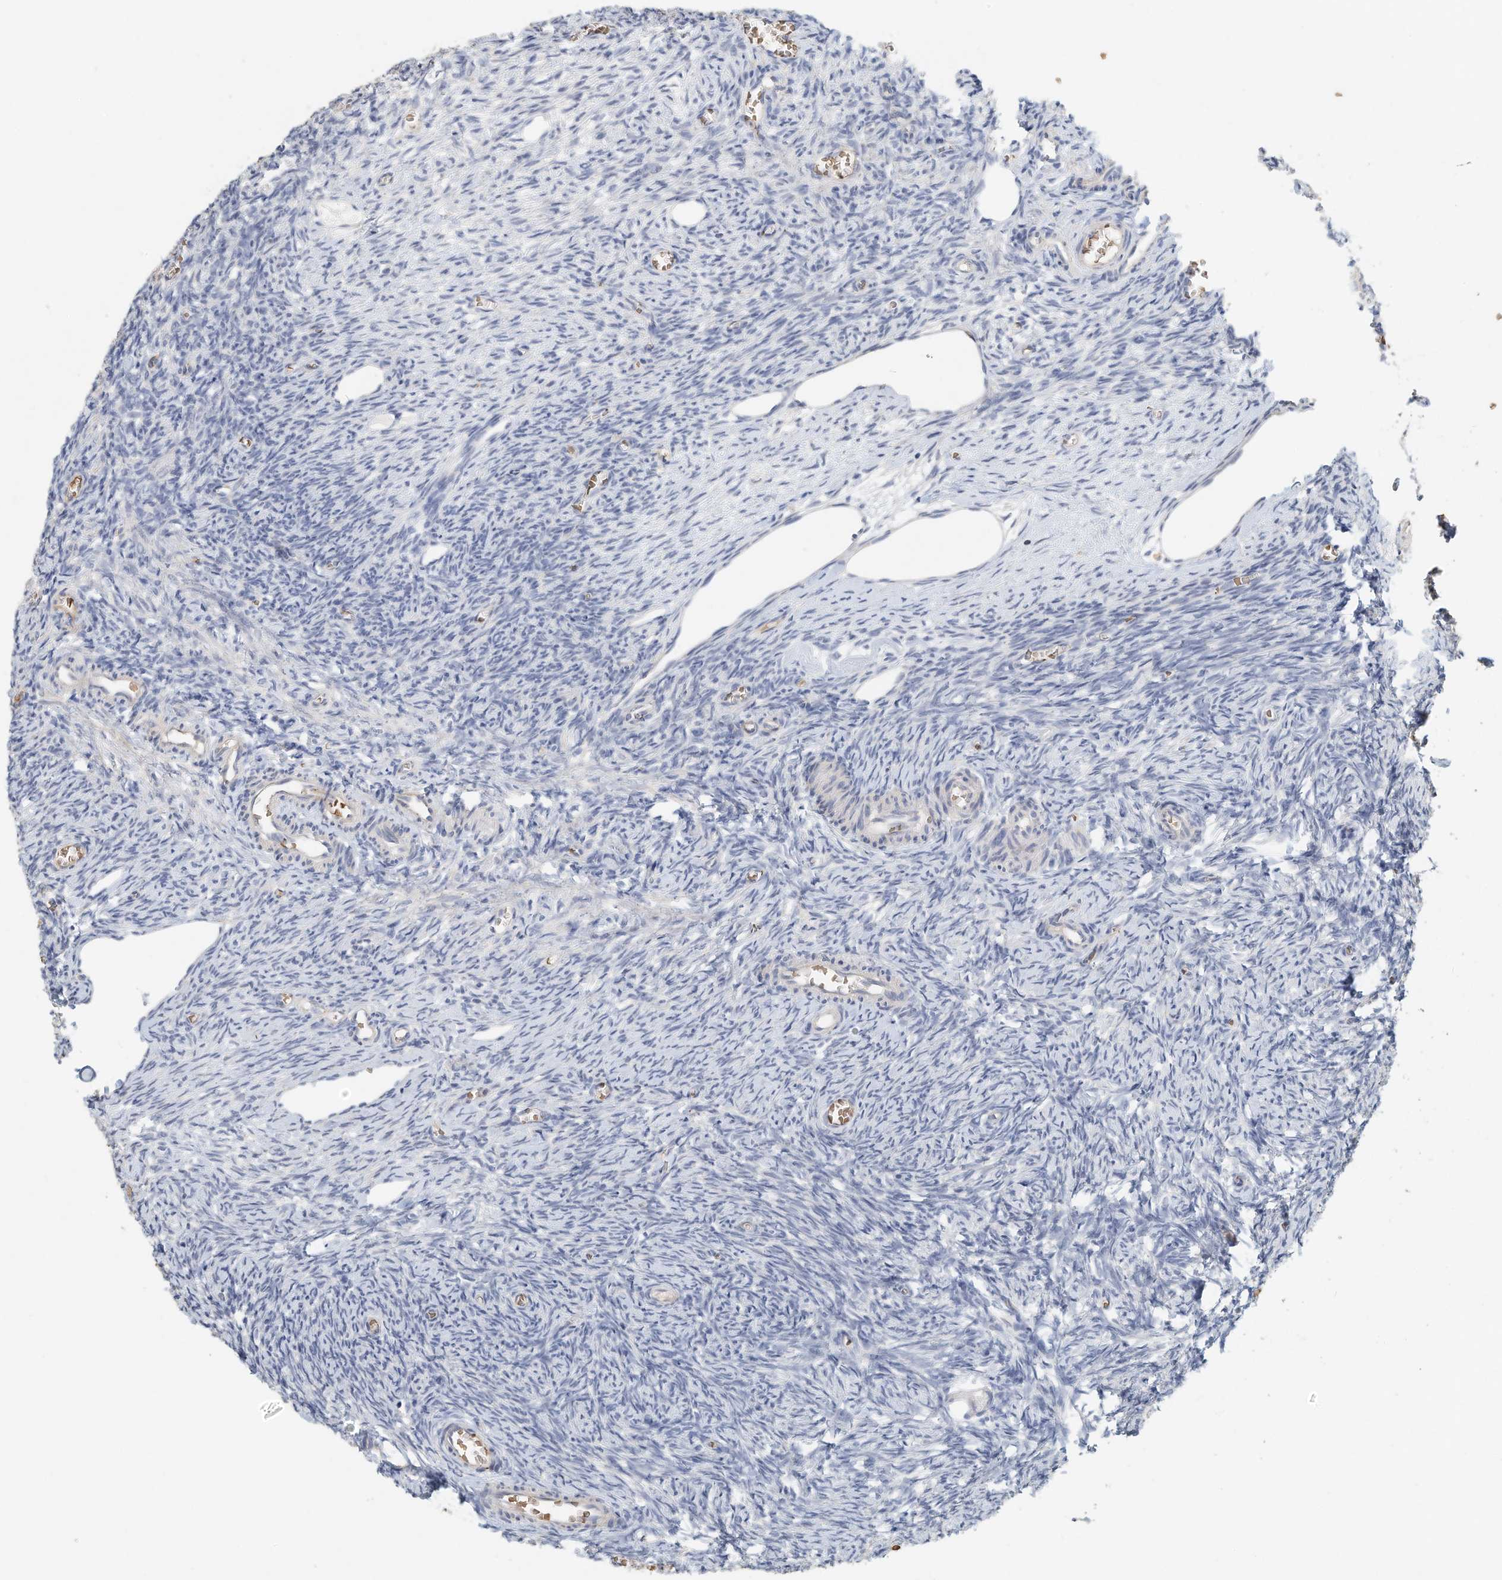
{"staining": {"intensity": "negative", "quantity": "none", "location": "none"}, "tissue": "ovary", "cell_type": "Follicle cells", "image_type": "normal", "snomed": [{"axis": "morphology", "description": "Normal tissue, NOS"}, {"axis": "topography", "description": "Ovary"}], "caption": "Immunohistochemistry (IHC) histopathology image of benign ovary: ovary stained with DAB demonstrates no significant protein expression in follicle cells.", "gene": "RCAN3", "patient": {"sex": "female", "age": 27}}